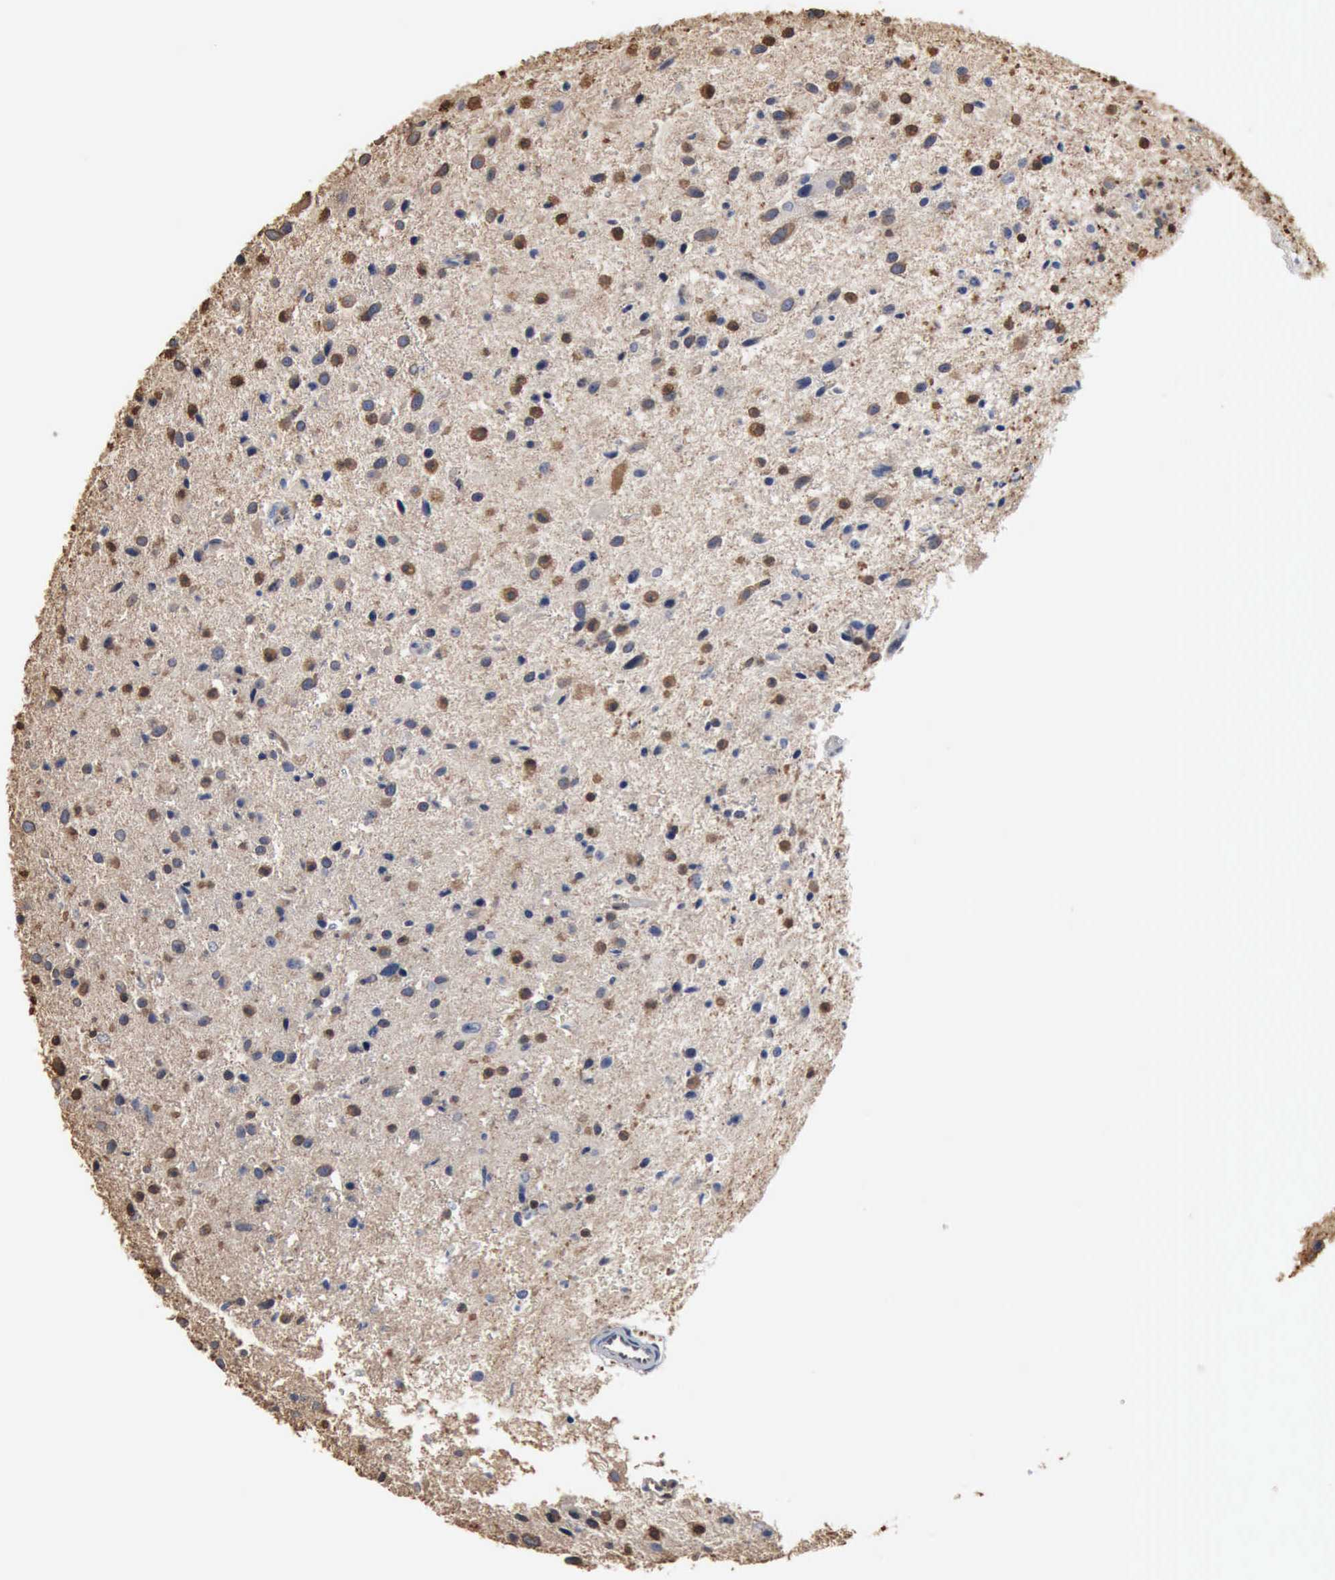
{"staining": {"intensity": "negative", "quantity": "none", "location": "none"}, "tissue": "glioma", "cell_type": "Tumor cells", "image_type": "cancer", "snomed": [{"axis": "morphology", "description": "Glioma, malignant, Low grade"}, {"axis": "topography", "description": "Brain"}], "caption": "DAB (3,3'-diaminobenzidine) immunohistochemical staining of malignant glioma (low-grade) displays no significant positivity in tumor cells. Brightfield microscopy of immunohistochemistry stained with DAB (brown) and hematoxylin (blue), captured at high magnification.", "gene": "FSCN1", "patient": {"sex": "female", "age": 46}}